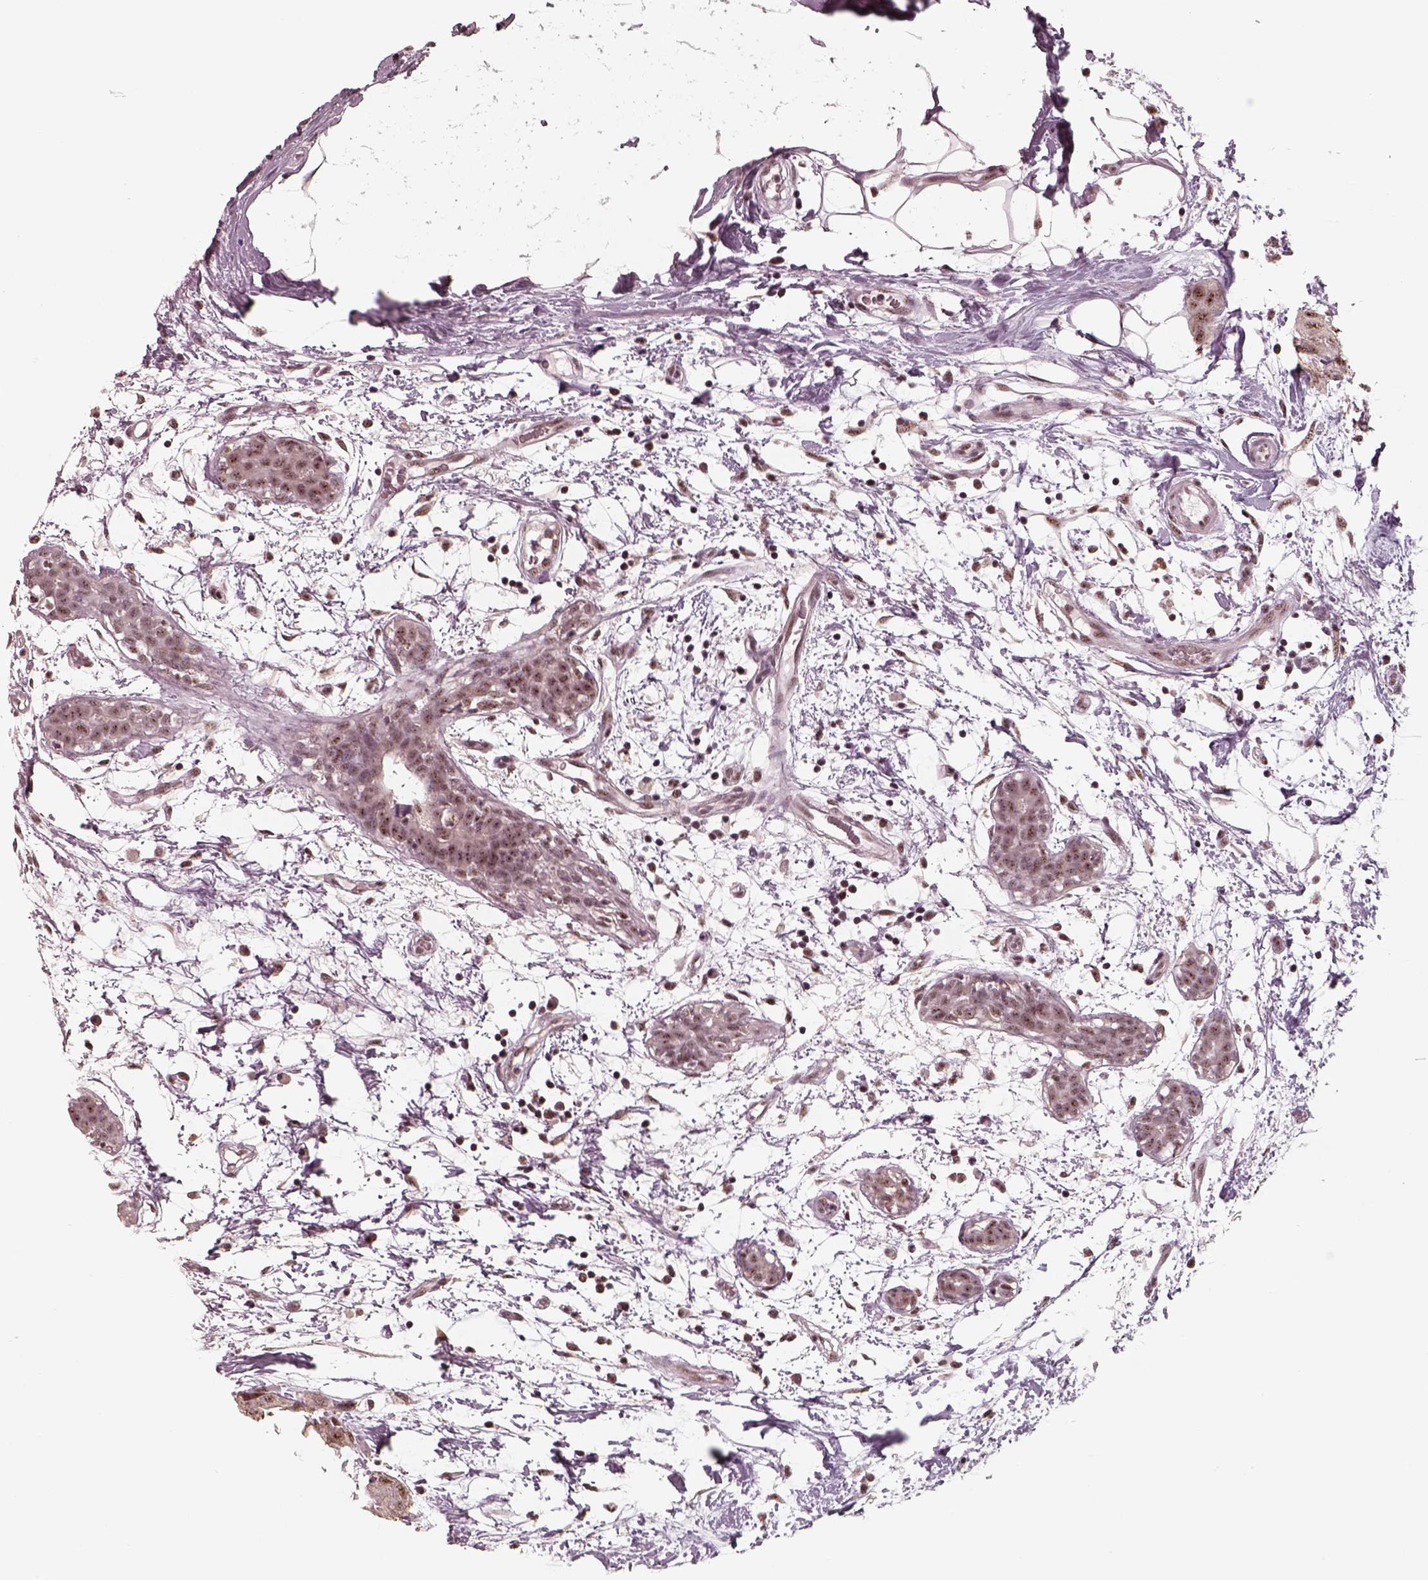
{"staining": {"intensity": "moderate", "quantity": ">75%", "location": "nuclear"}, "tissue": "breast cancer", "cell_type": "Tumor cells", "image_type": "cancer", "snomed": [{"axis": "morphology", "description": "Normal tissue, NOS"}, {"axis": "morphology", "description": "Duct carcinoma"}, {"axis": "topography", "description": "Breast"}], "caption": "IHC histopathology image of neoplastic tissue: human breast invasive ductal carcinoma stained using immunohistochemistry (IHC) demonstrates medium levels of moderate protein expression localized specifically in the nuclear of tumor cells, appearing as a nuclear brown color.", "gene": "ATXN7L3", "patient": {"sex": "female", "age": 40}}